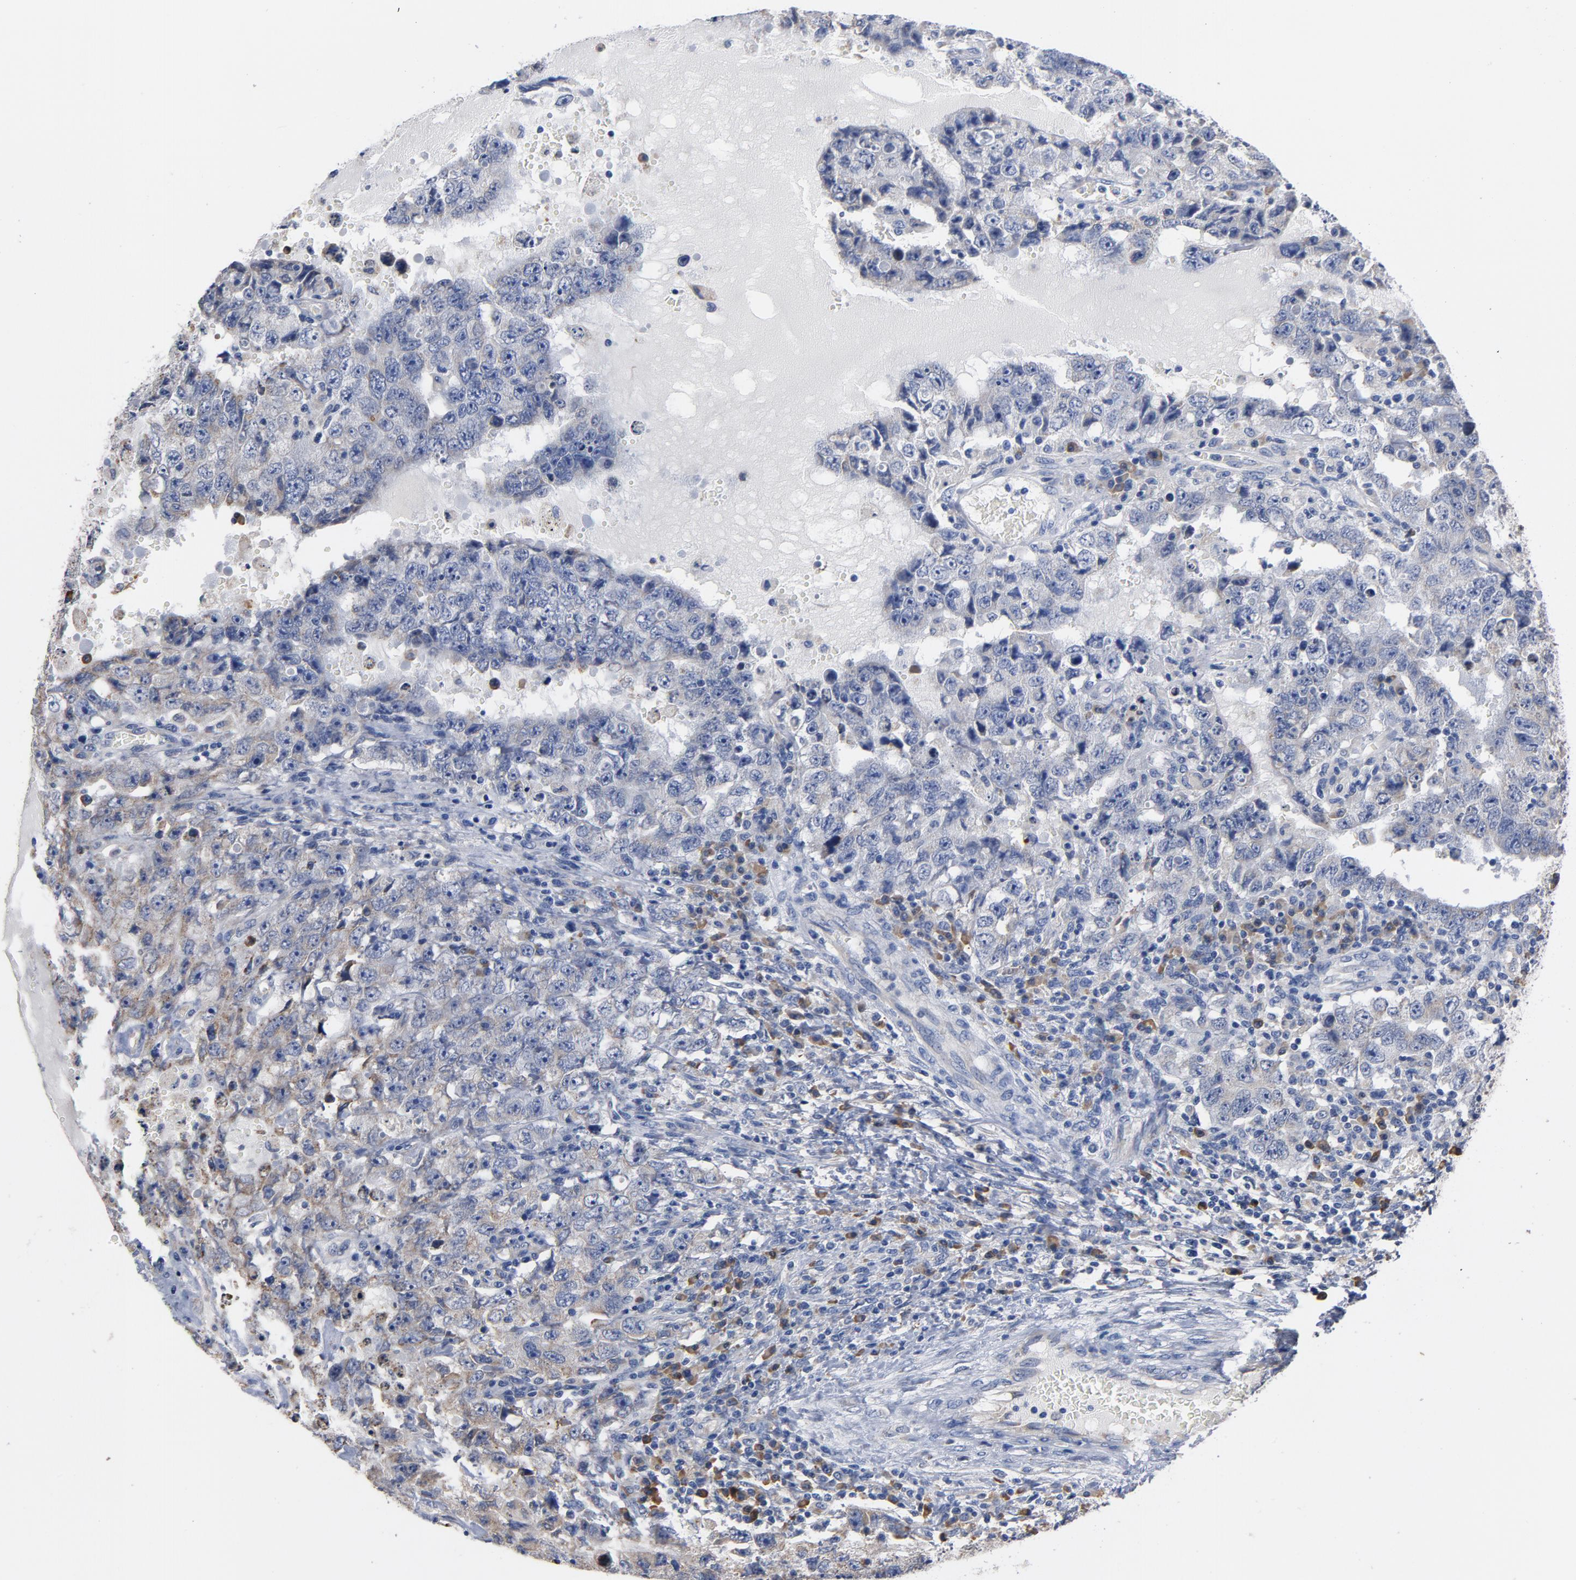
{"staining": {"intensity": "negative", "quantity": "none", "location": "none"}, "tissue": "testis cancer", "cell_type": "Tumor cells", "image_type": "cancer", "snomed": [{"axis": "morphology", "description": "Carcinoma, Embryonal, NOS"}, {"axis": "topography", "description": "Testis"}], "caption": "Micrograph shows no significant protein expression in tumor cells of embryonal carcinoma (testis).", "gene": "TLR4", "patient": {"sex": "male", "age": 26}}